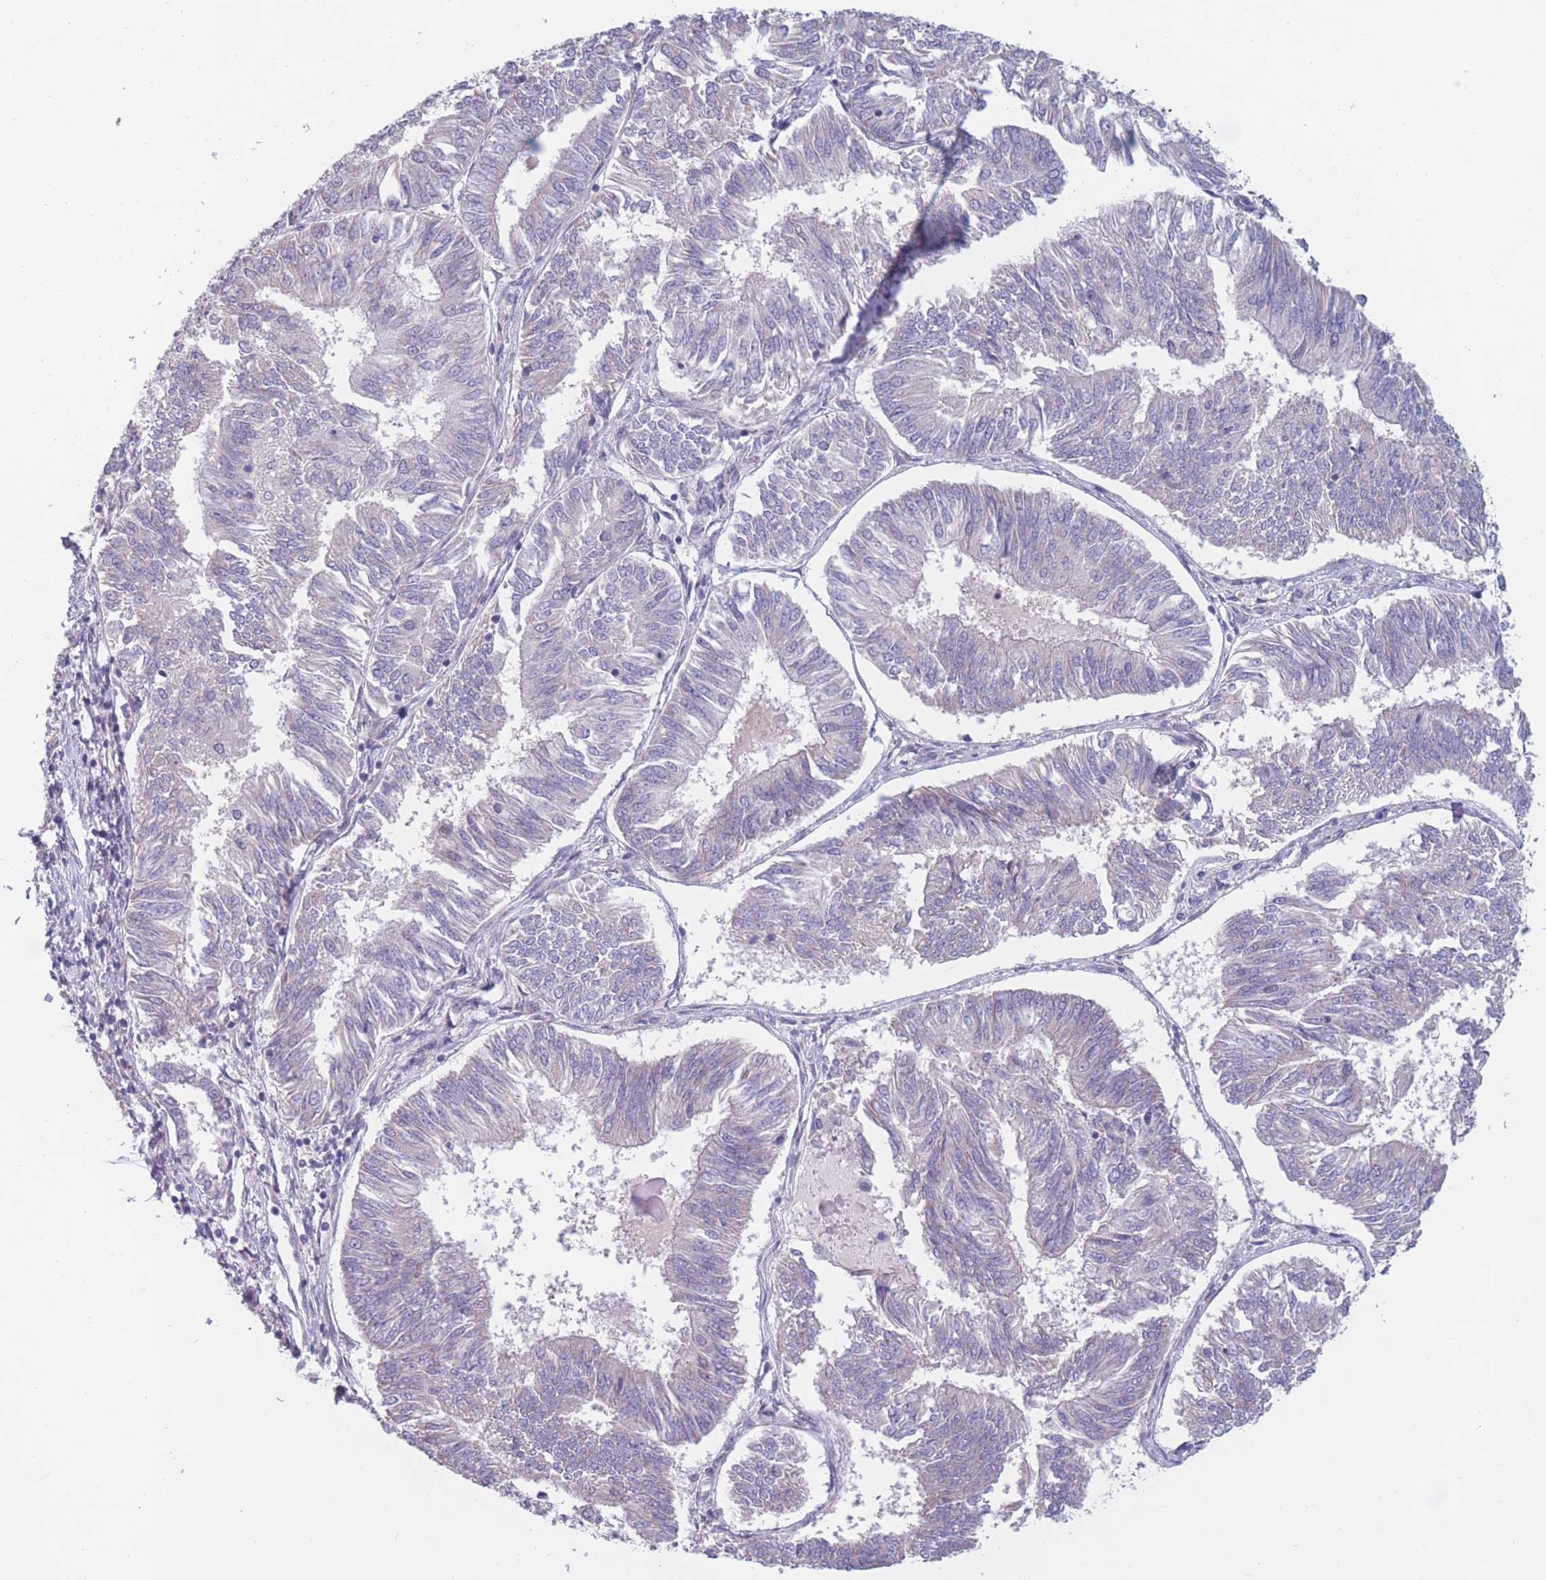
{"staining": {"intensity": "negative", "quantity": "none", "location": "none"}, "tissue": "endometrial cancer", "cell_type": "Tumor cells", "image_type": "cancer", "snomed": [{"axis": "morphology", "description": "Adenocarcinoma, NOS"}, {"axis": "topography", "description": "Endometrium"}], "caption": "This is an immunohistochemistry photomicrograph of endometrial adenocarcinoma. There is no expression in tumor cells.", "gene": "COL27A1", "patient": {"sex": "female", "age": 58}}